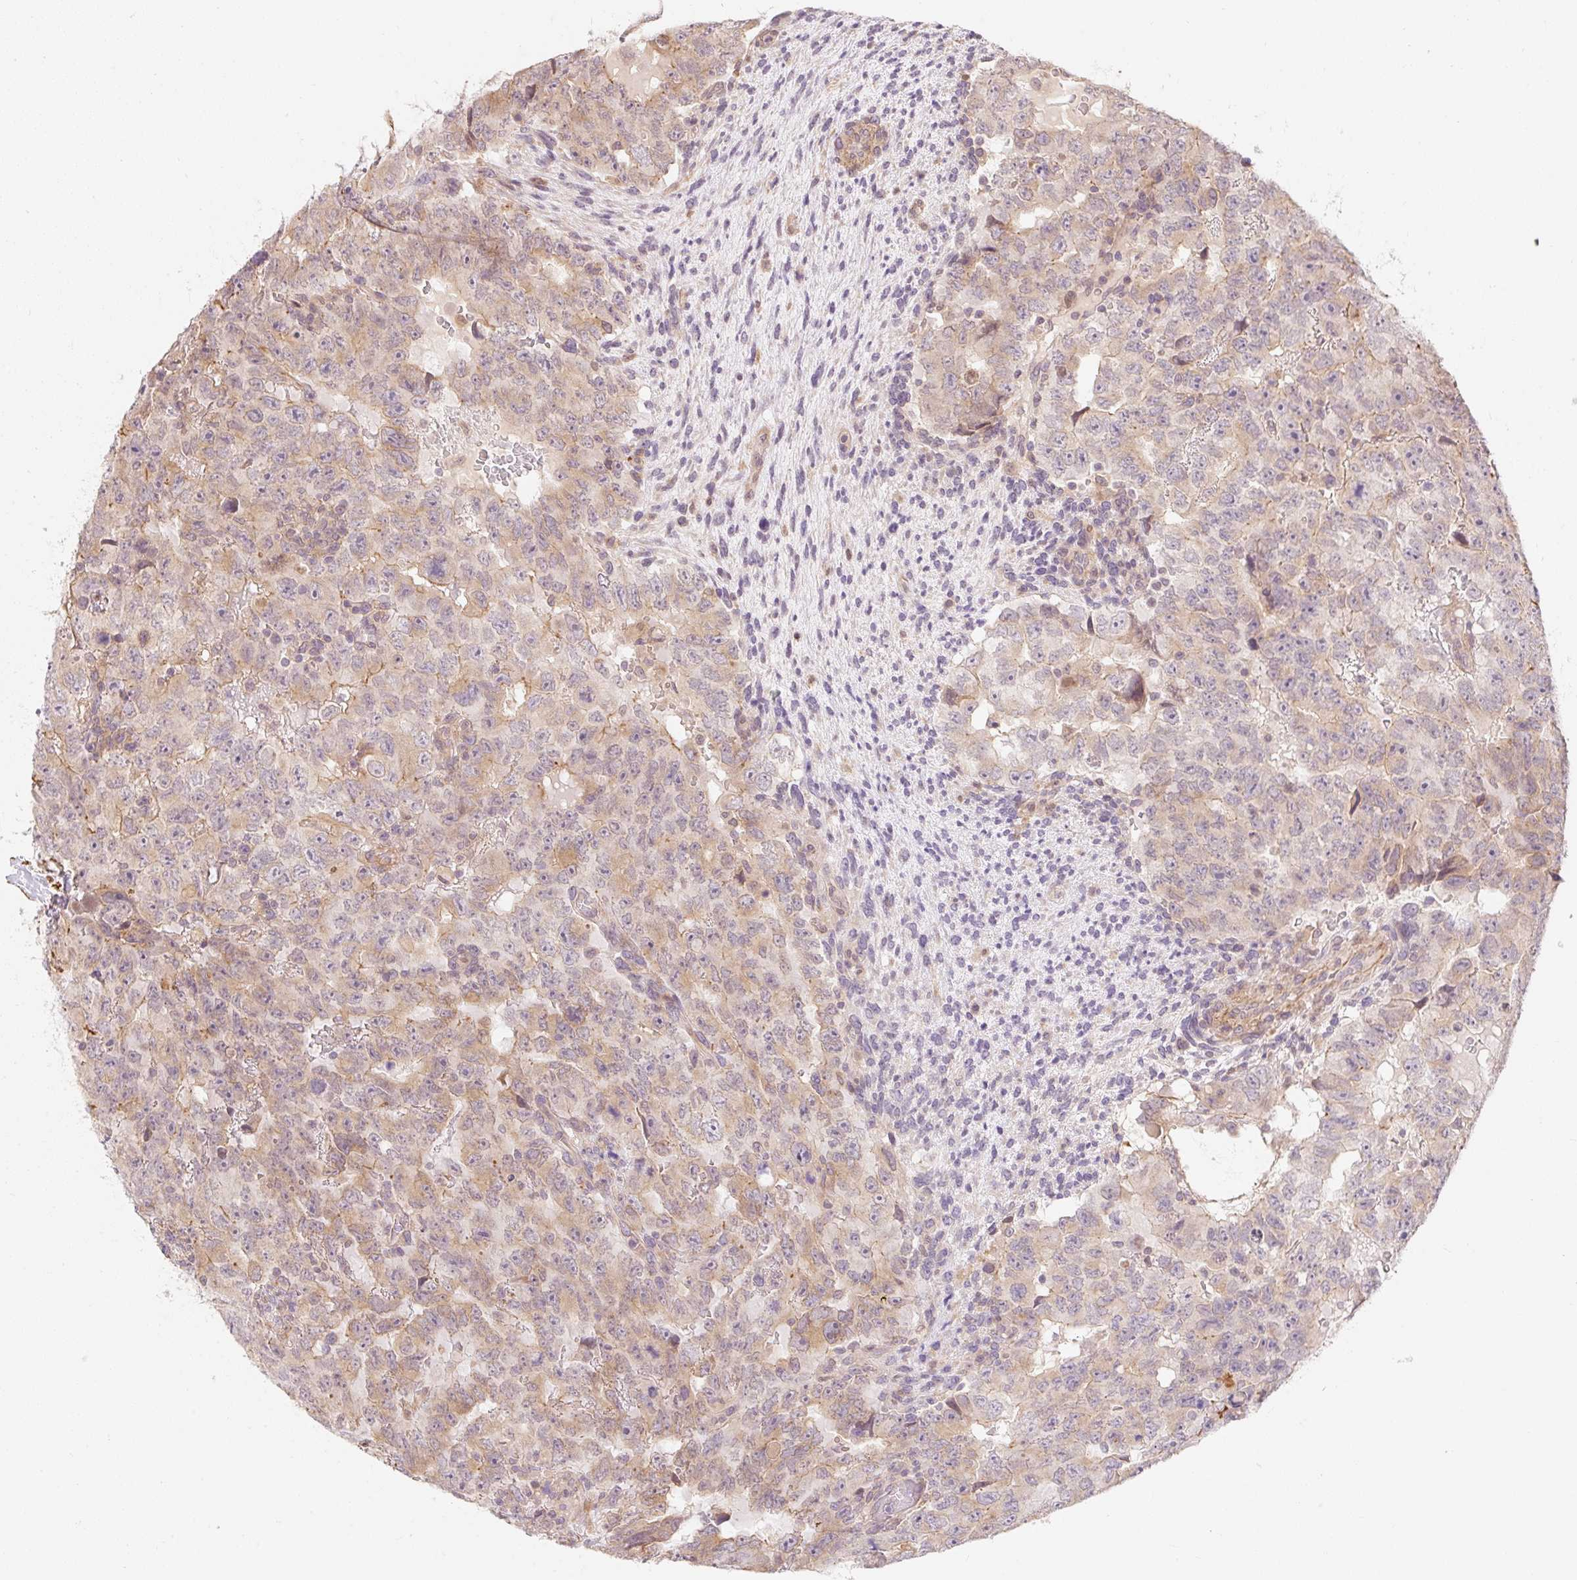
{"staining": {"intensity": "weak", "quantity": "<25%", "location": "cytoplasmic/membranous"}, "tissue": "testis cancer", "cell_type": "Tumor cells", "image_type": "cancer", "snomed": [{"axis": "morphology", "description": "Carcinoma, Embryonal, NOS"}, {"axis": "topography", "description": "Testis"}], "caption": "Testis cancer was stained to show a protein in brown. There is no significant positivity in tumor cells.", "gene": "EMC10", "patient": {"sex": "male", "age": 24}}